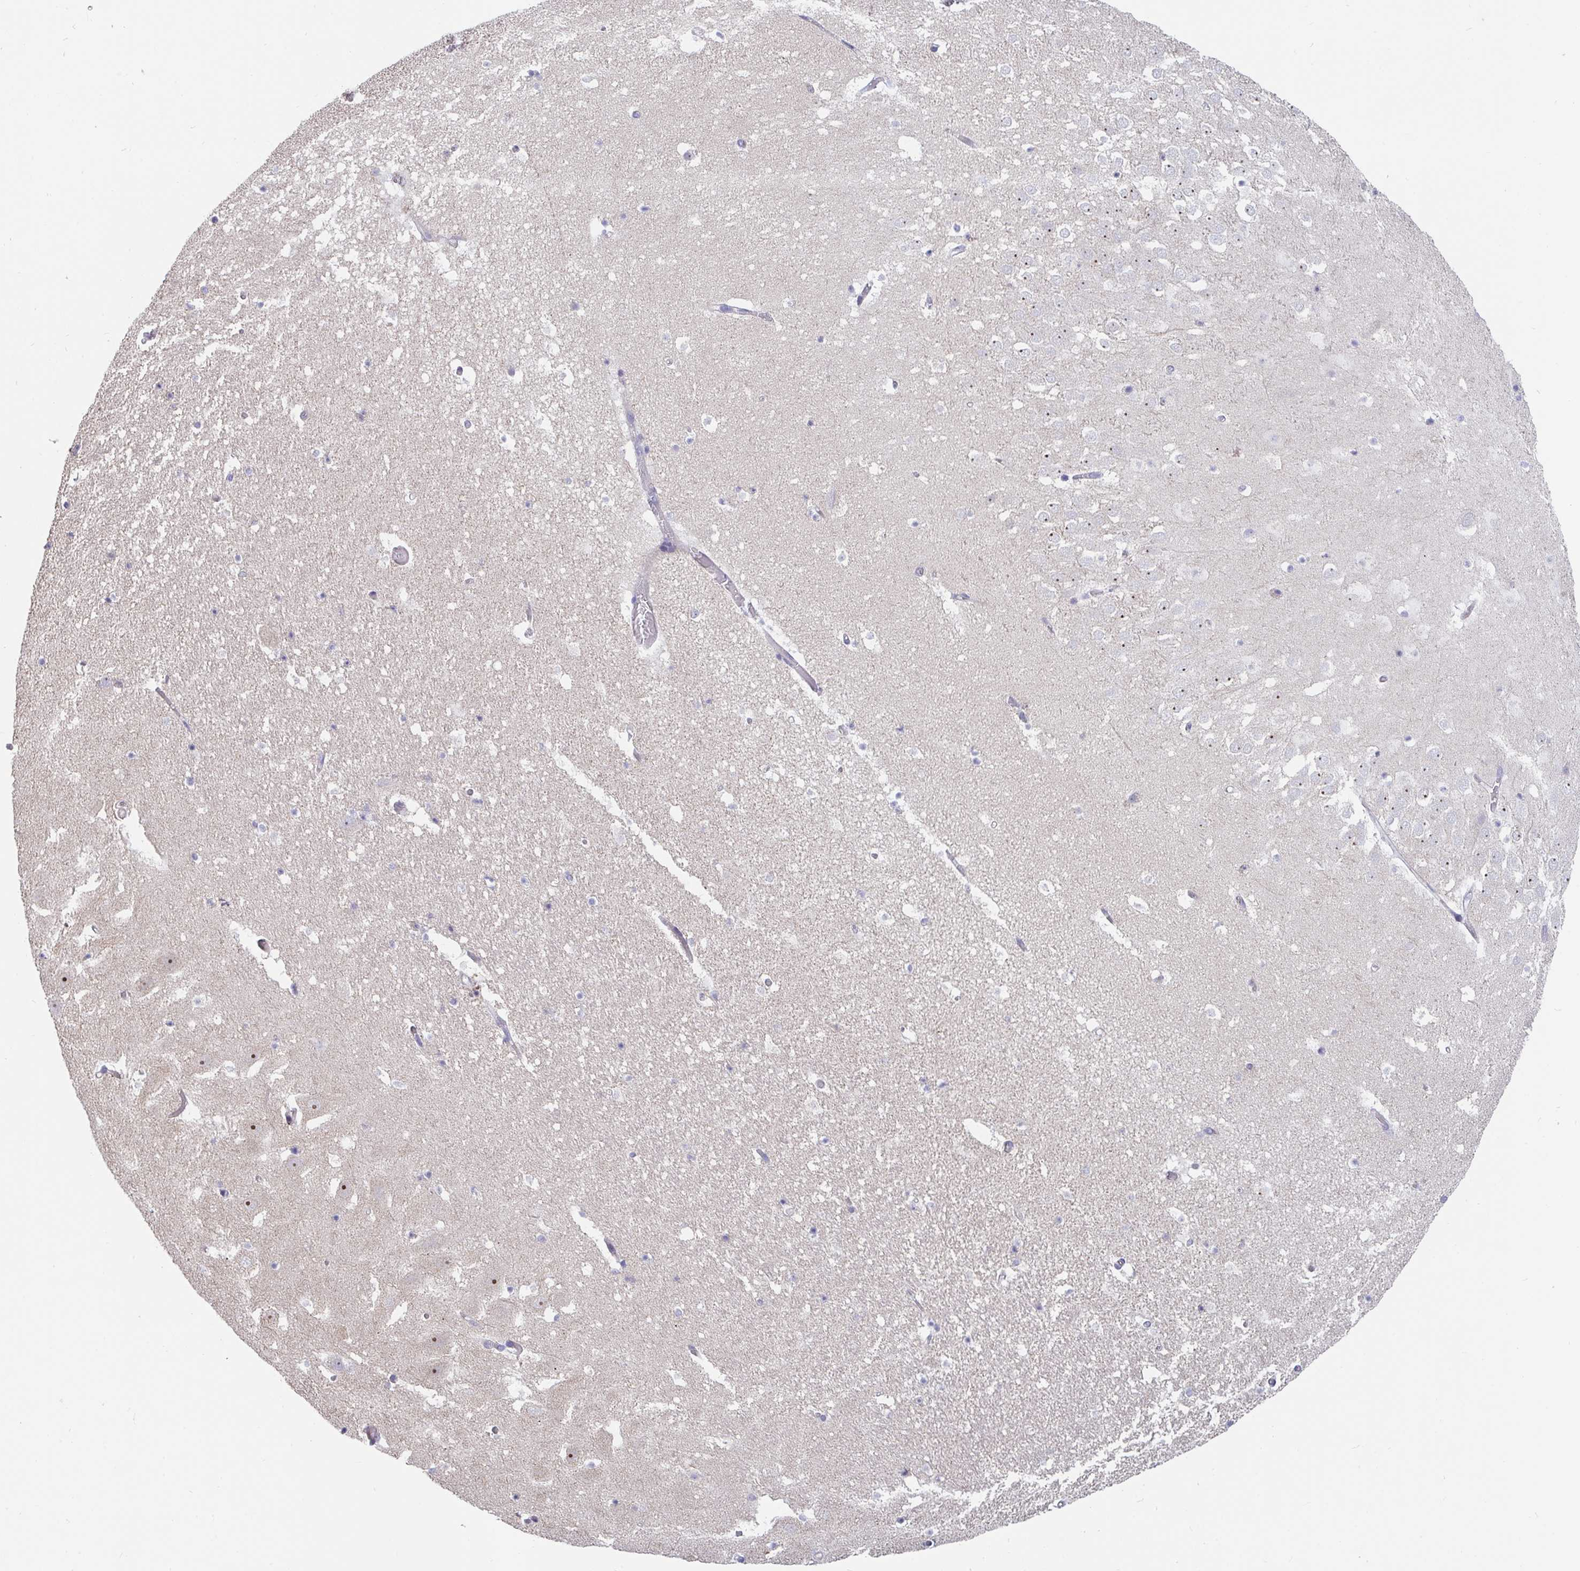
{"staining": {"intensity": "negative", "quantity": "none", "location": "none"}, "tissue": "hippocampus", "cell_type": "Glial cells", "image_type": "normal", "snomed": [{"axis": "morphology", "description": "Normal tissue, NOS"}, {"axis": "topography", "description": "Hippocampus"}], "caption": "Immunohistochemistry (IHC) photomicrograph of normal hippocampus: human hippocampus stained with DAB (3,3'-diaminobenzidine) shows no significant protein staining in glial cells.", "gene": "FAM156A", "patient": {"sex": "female", "age": 42}}